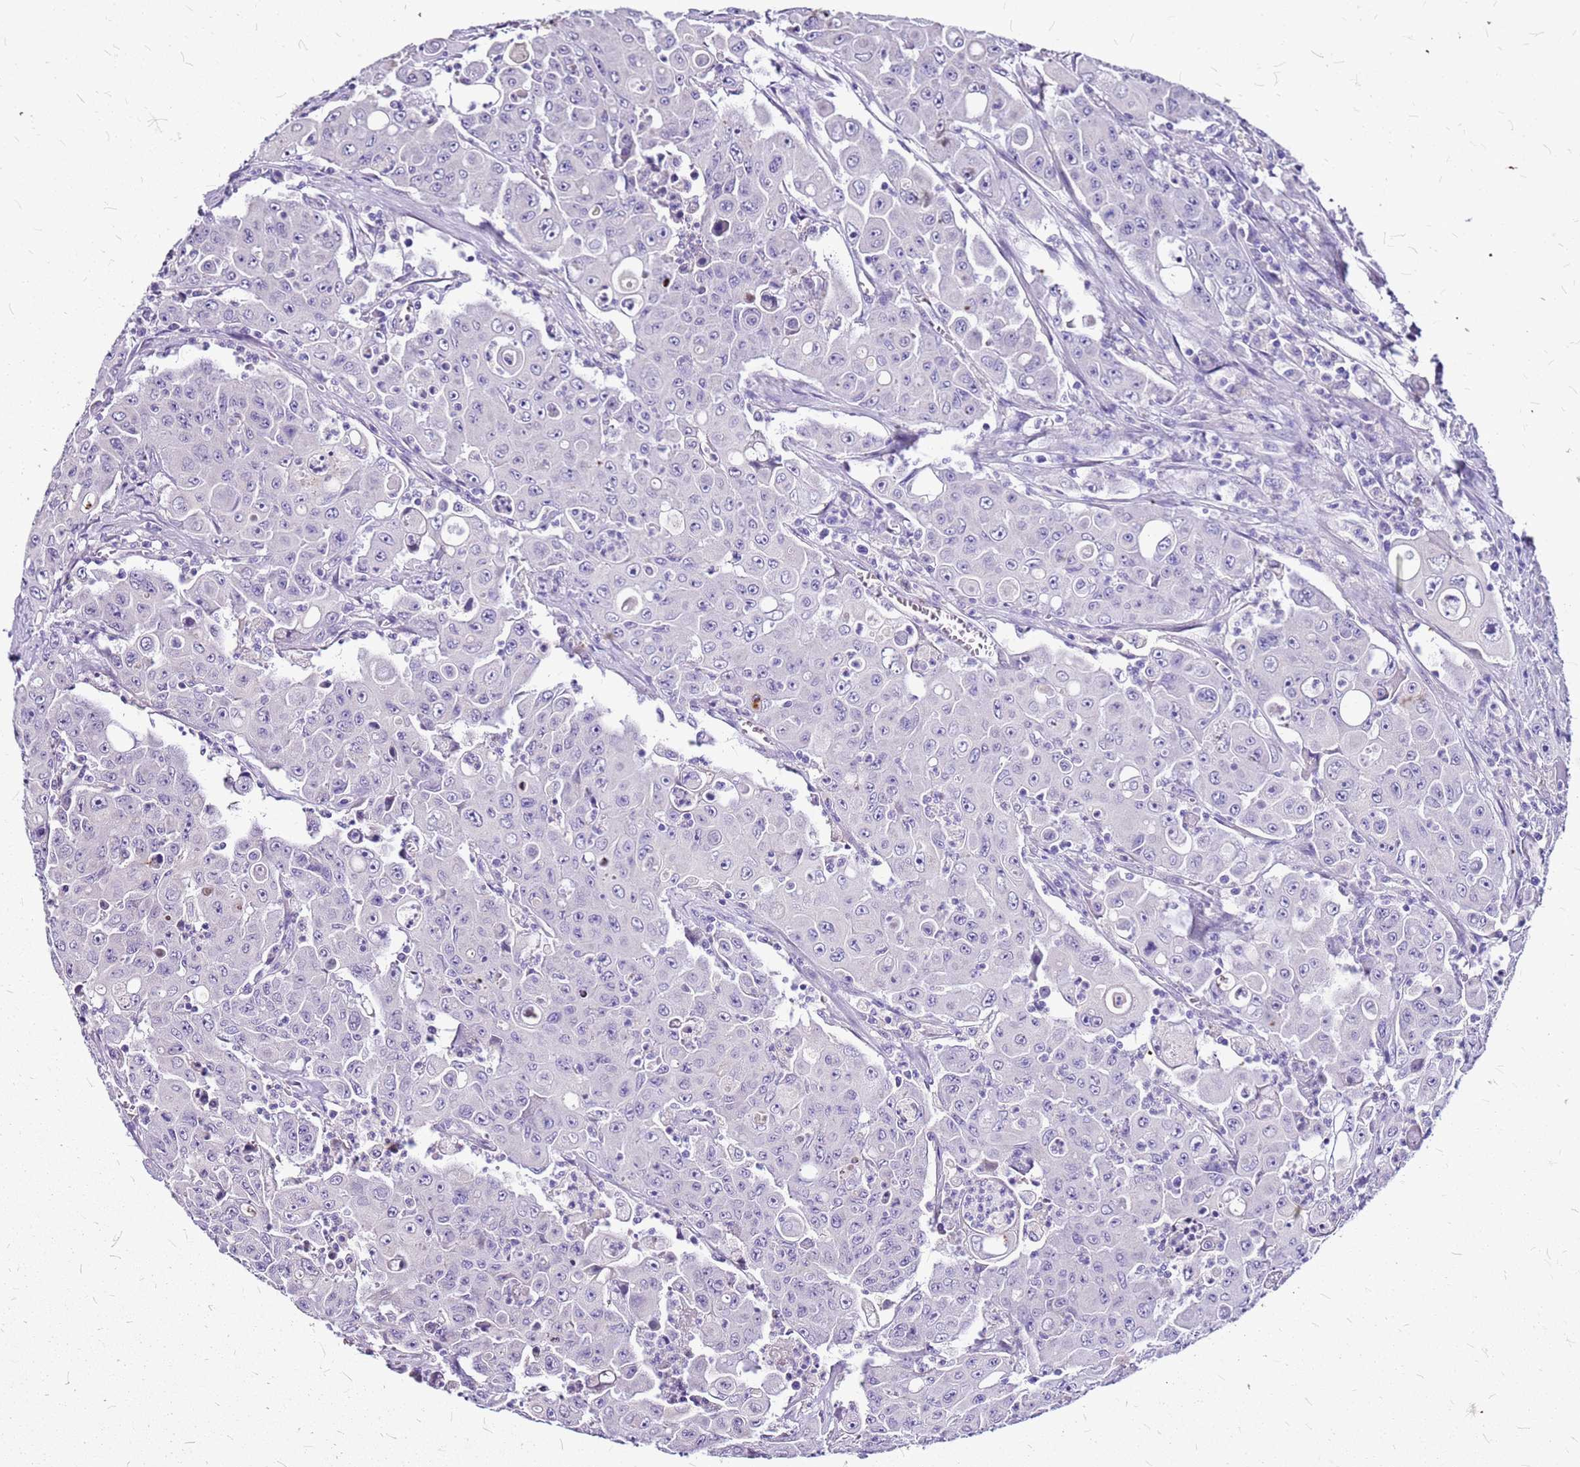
{"staining": {"intensity": "negative", "quantity": "none", "location": "none"}, "tissue": "colorectal cancer", "cell_type": "Tumor cells", "image_type": "cancer", "snomed": [{"axis": "morphology", "description": "Adenocarcinoma, NOS"}, {"axis": "topography", "description": "Colon"}], "caption": "A micrograph of colorectal adenocarcinoma stained for a protein displays no brown staining in tumor cells.", "gene": "DCDC2B", "patient": {"sex": "male", "age": 51}}